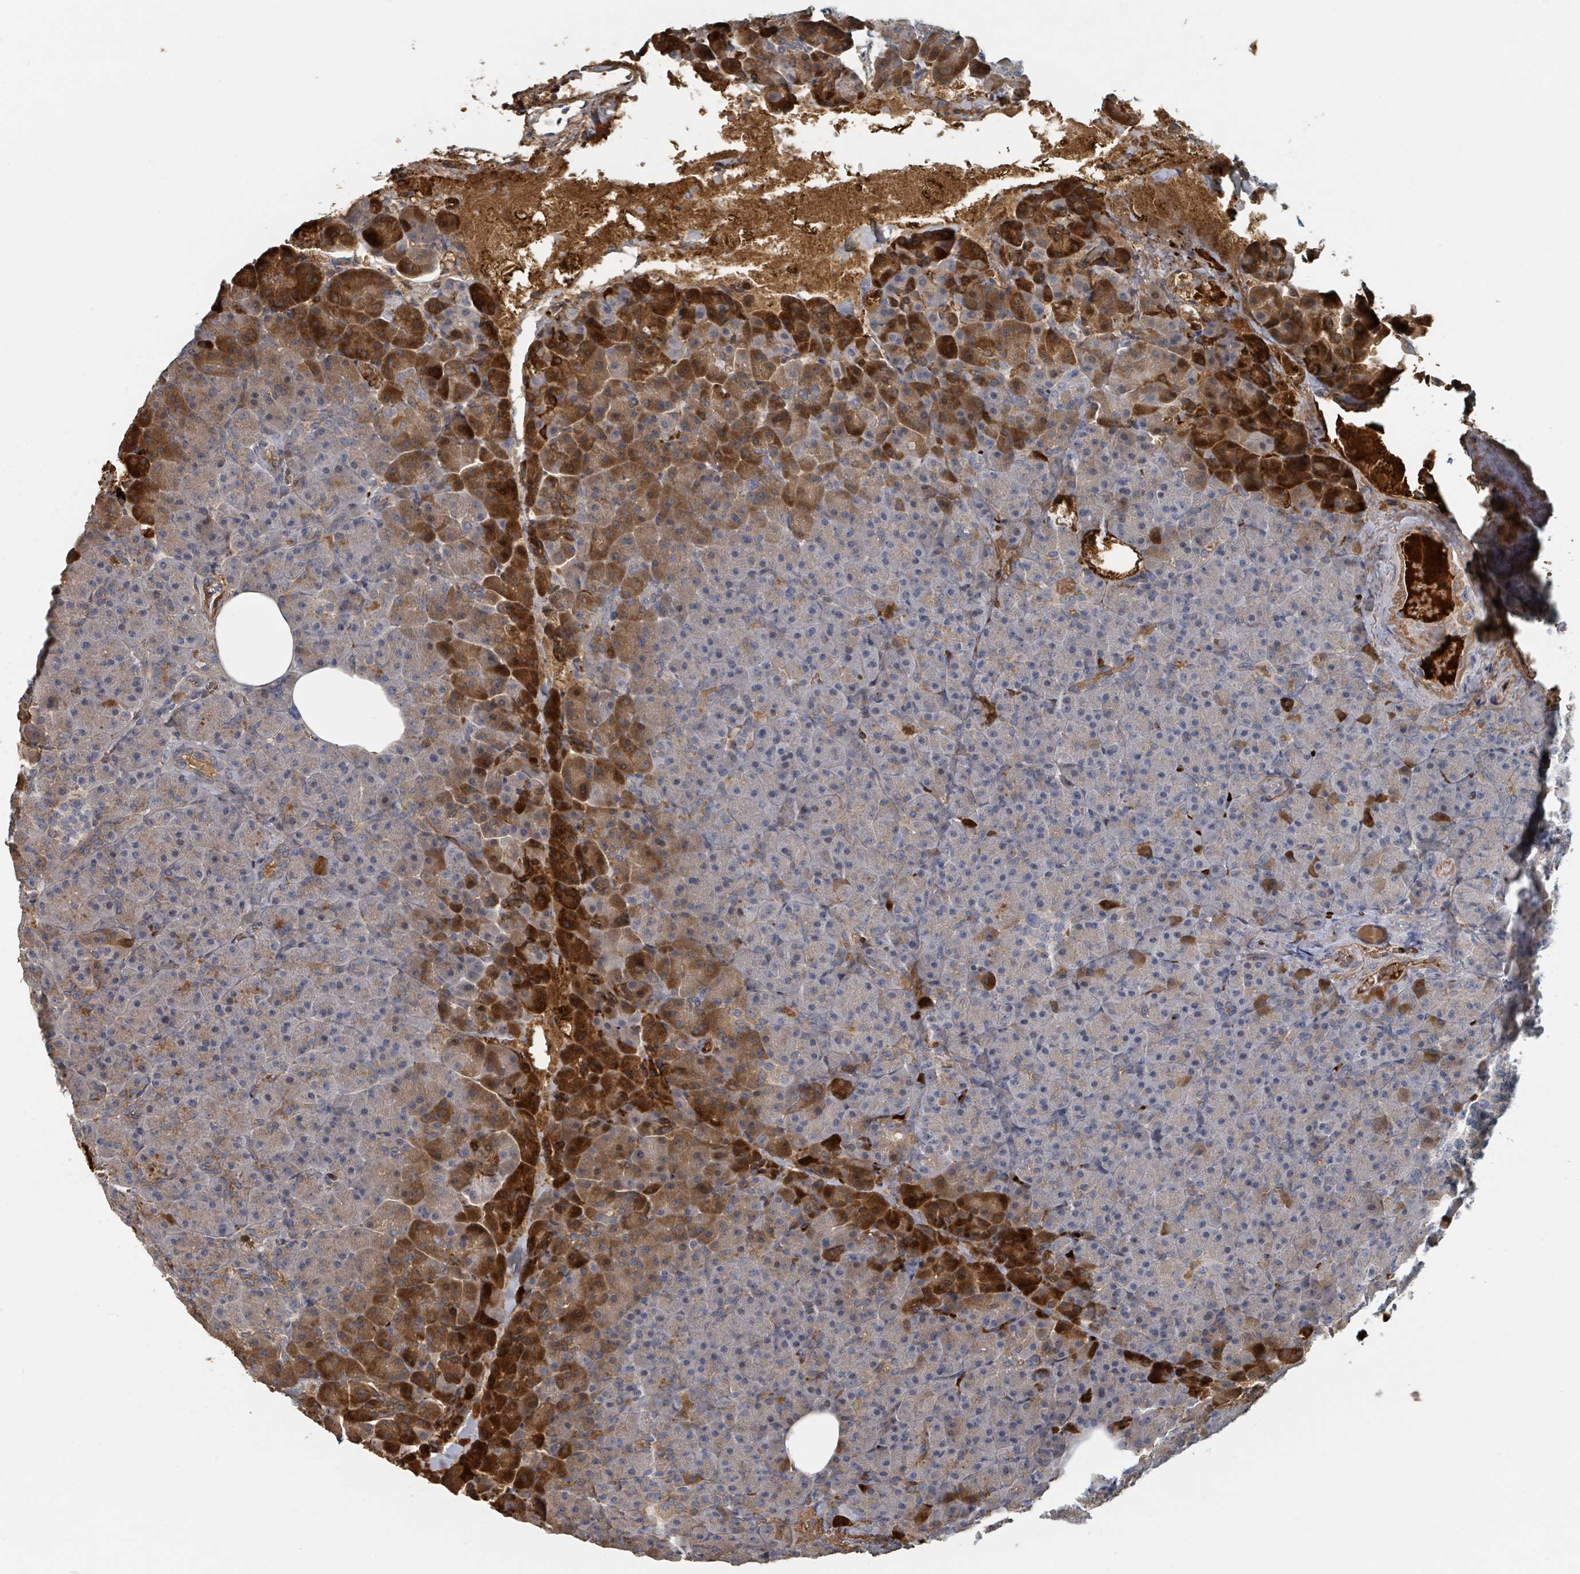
{"staining": {"intensity": "strong", "quantity": "<25%", "location": "cytoplasmic/membranous"}, "tissue": "pancreas", "cell_type": "Exocrine glandular cells", "image_type": "normal", "snomed": [{"axis": "morphology", "description": "Normal tissue, NOS"}, {"axis": "topography", "description": "Pancreas"}], "caption": "A brown stain highlights strong cytoplasmic/membranous staining of a protein in exocrine glandular cells of benign human pancreas. (DAB IHC with brightfield microscopy, high magnification).", "gene": "TRPC4AP", "patient": {"sex": "female", "age": 74}}